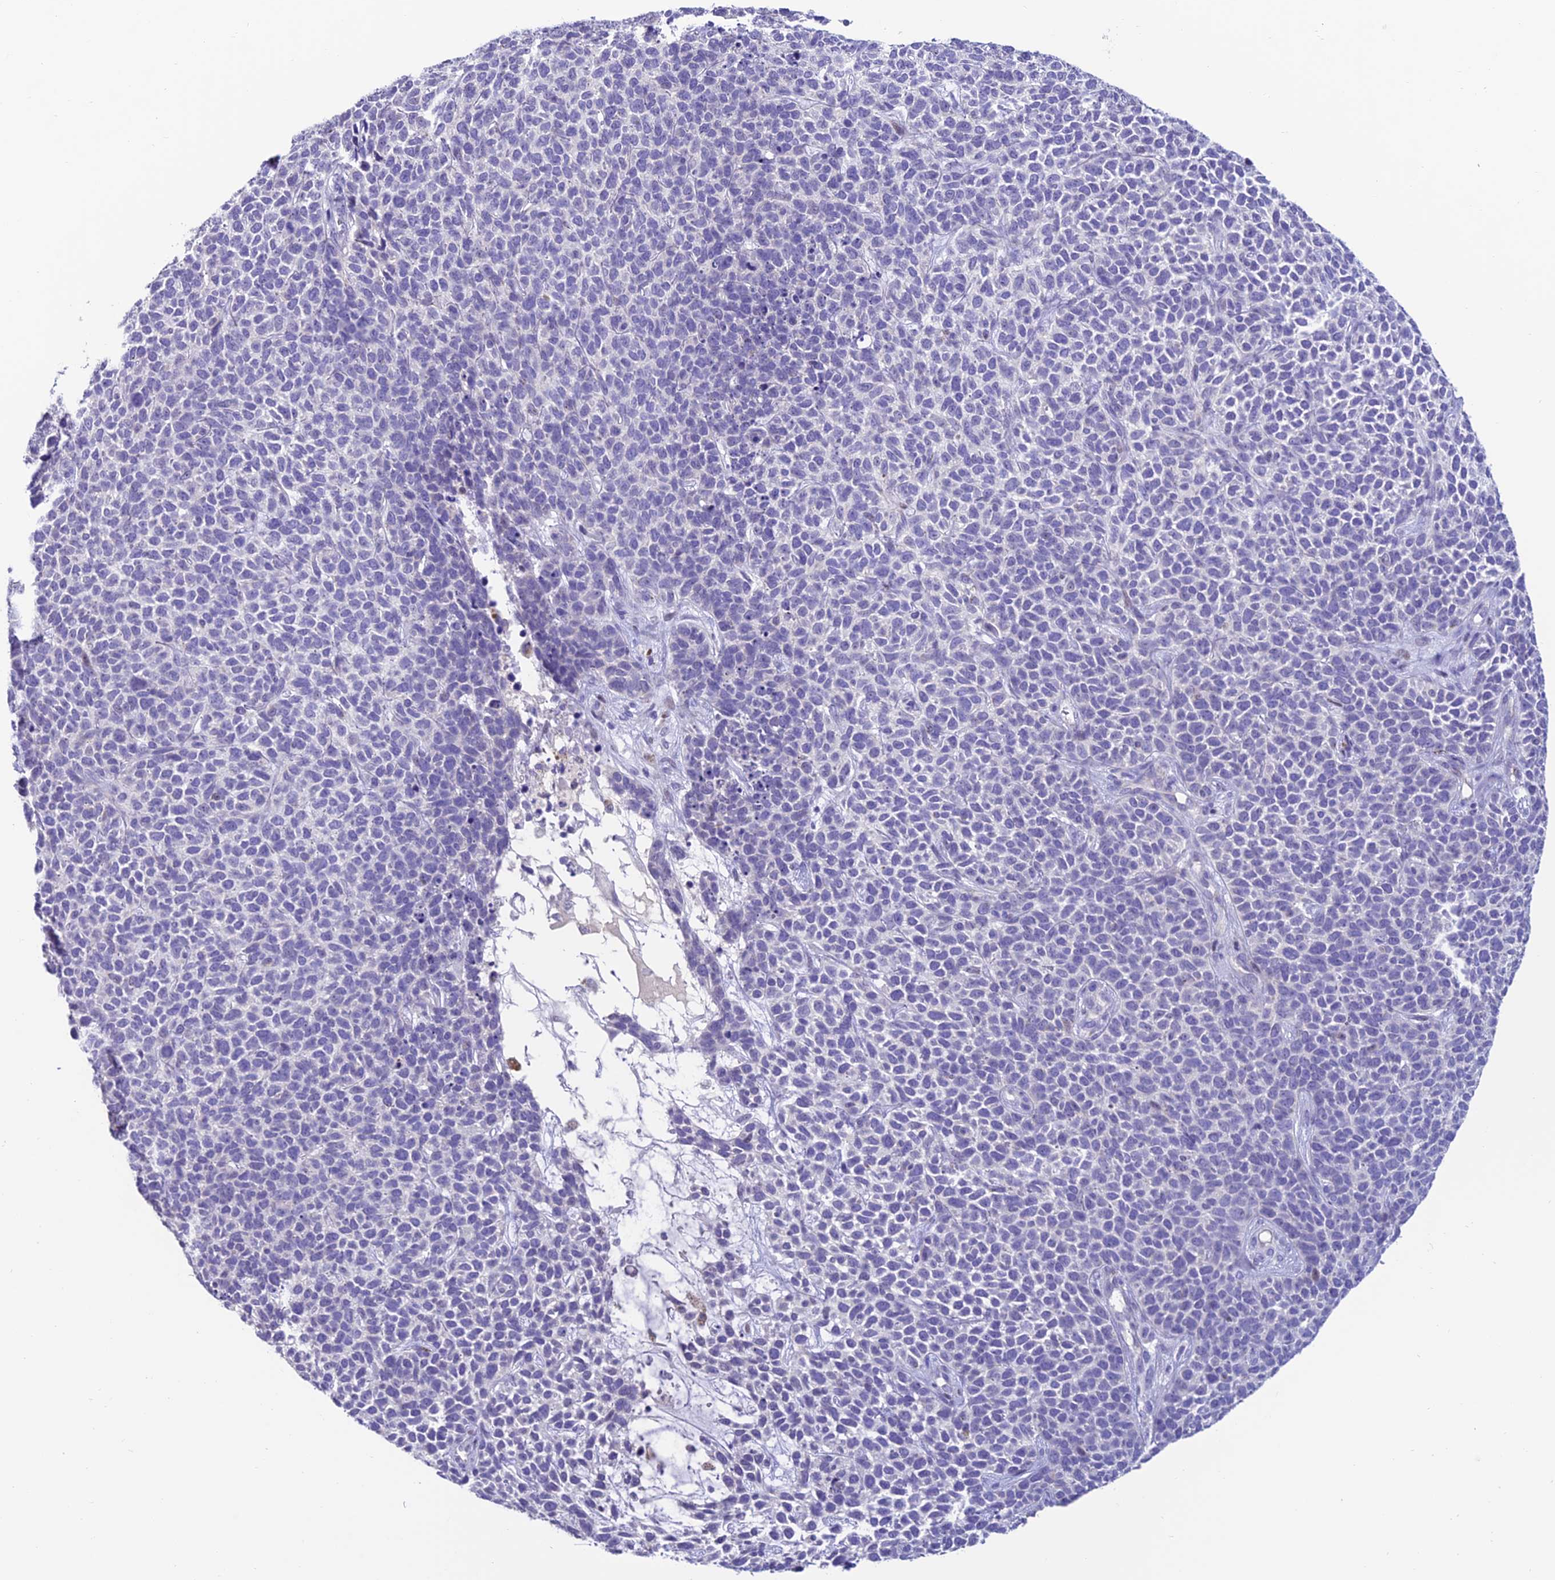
{"staining": {"intensity": "negative", "quantity": "none", "location": "none"}, "tissue": "skin cancer", "cell_type": "Tumor cells", "image_type": "cancer", "snomed": [{"axis": "morphology", "description": "Basal cell carcinoma"}, {"axis": "topography", "description": "Skin"}], "caption": "A photomicrograph of skin basal cell carcinoma stained for a protein demonstrates no brown staining in tumor cells. (Brightfield microscopy of DAB IHC at high magnification).", "gene": "SLC10A1", "patient": {"sex": "female", "age": 84}}